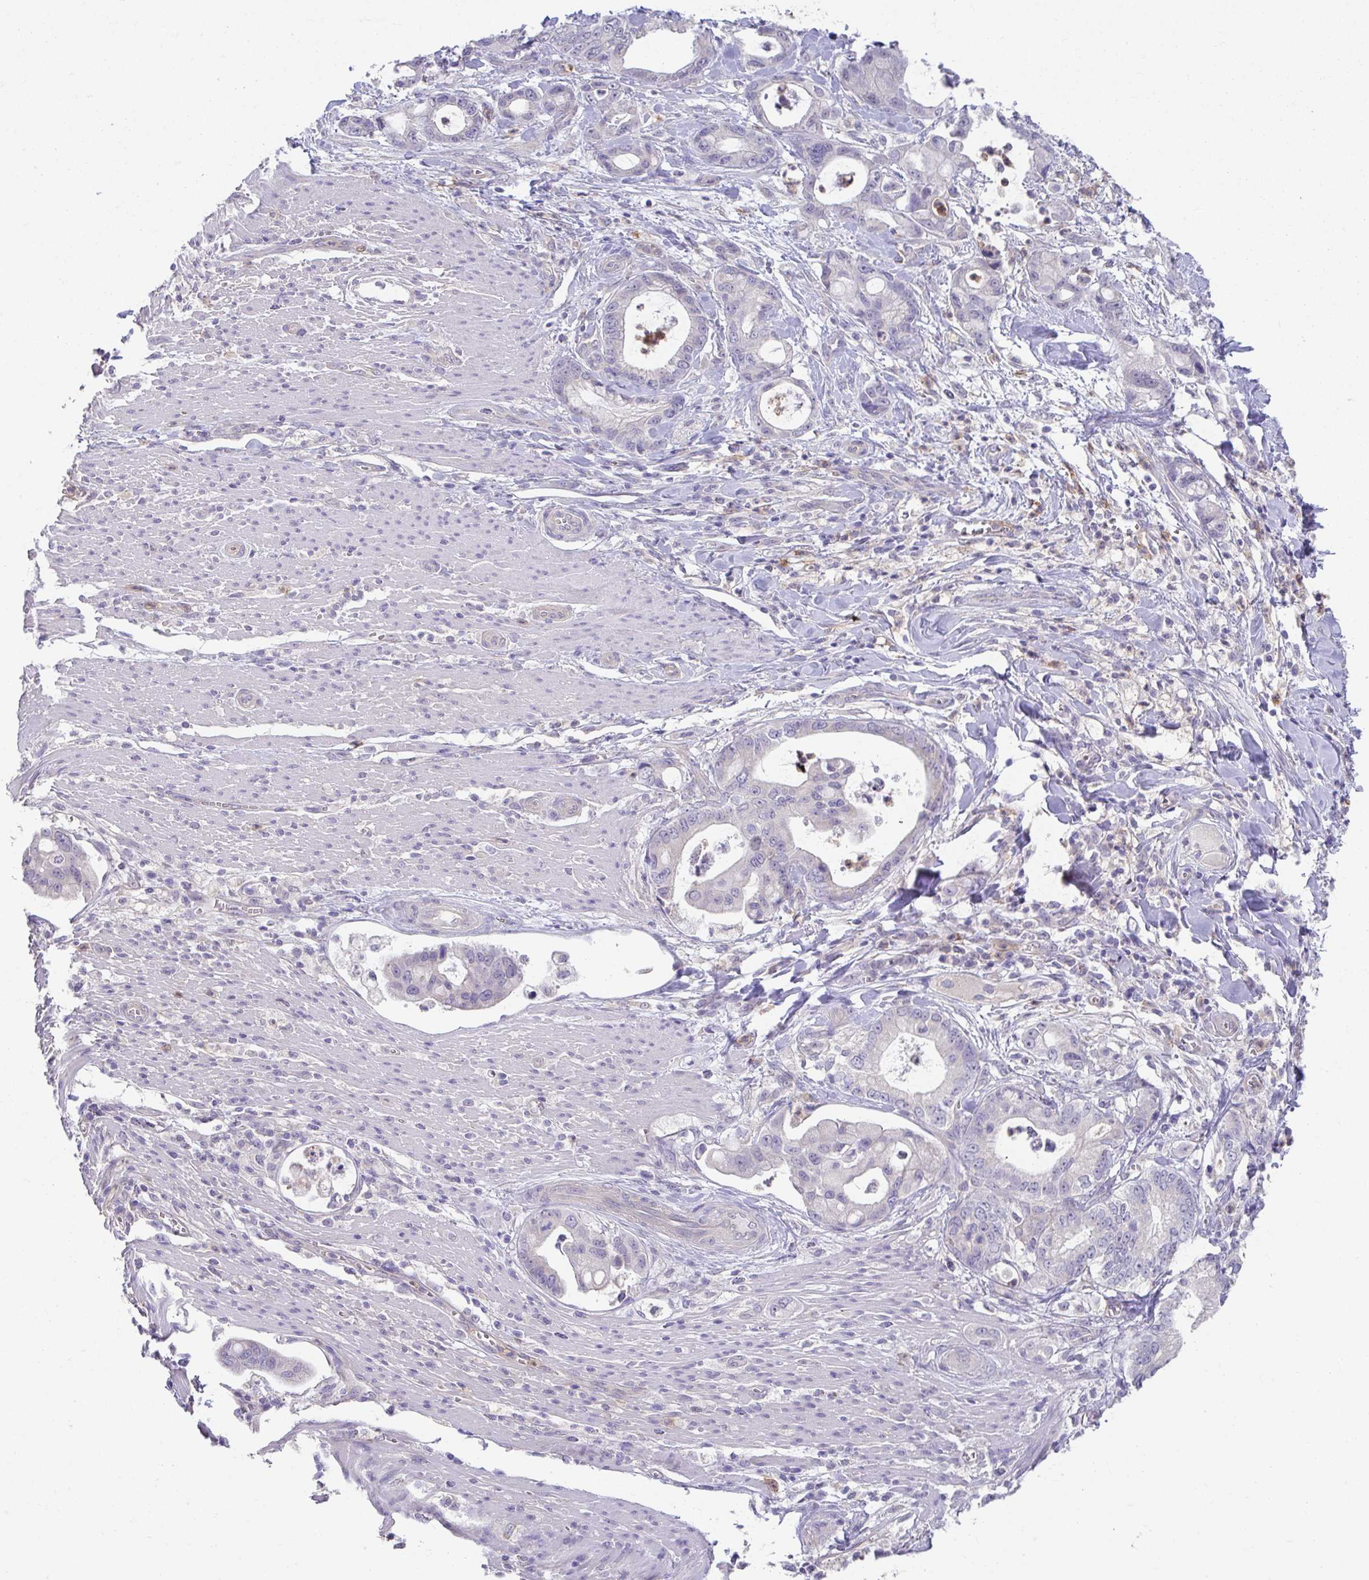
{"staining": {"intensity": "negative", "quantity": "none", "location": "none"}, "tissue": "pancreatic cancer", "cell_type": "Tumor cells", "image_type": "cancer", "snomed": [{"axis": "morphology", "description": "Adenocarcinoma, NOS"}, {"axis": "topography", "description": "Pancreas"}], "caption": "DAB immunohistochemical staining of human pancreatic cancer (adenocarcinoma) exhibits no significant expression in tumor cells. The staining is performed using DAB (3,3'-diaminobenzidine) brown chromogen with nuclei counter-stained in using hematoxylin.", "gene": "CXCR1", "patient": {"sex": "male", "age": 68}}